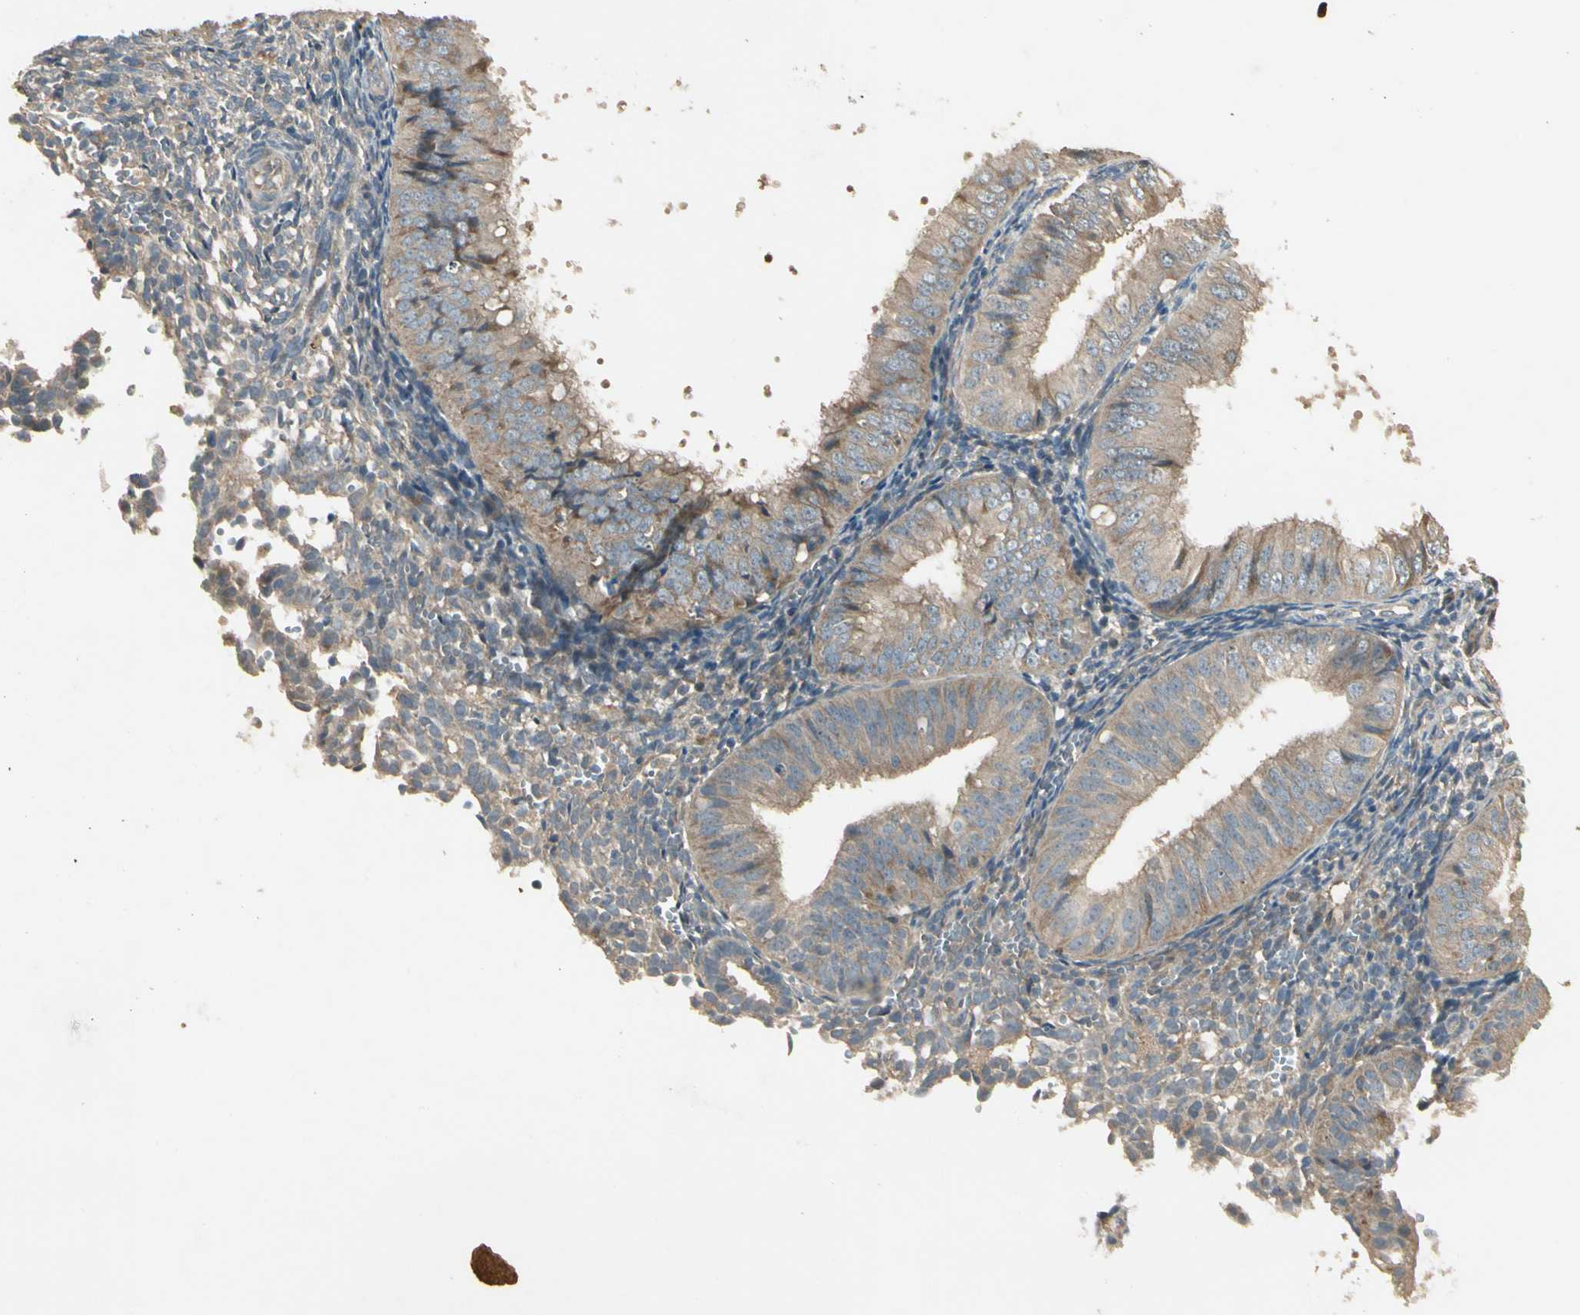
{"staining": {"intensity": "weak", "quantity": ">75%", "location": "cytoplasmic/membranous"}, "tissue": "endometrial cancer", "cell_type": "Tumor cells", "image_type": "cancer", "snomed": [{"axis": "morphology", "description": "Normal tissue, NOS"}, {"axis": "morphology", "description": "Adenocarcinoma, NOS"}, {"axis": "topography", "description": "Endometrium"}], "caption": "This histopathology image shows immunohistochemistry staining of endometrial cancer (adenocarcinoma), with low weak cytoplasmic/membranous positivity in about >75% of tumor cells.", "gene": "ACVR1", "patient": {"sex": "female", "age": 53}}